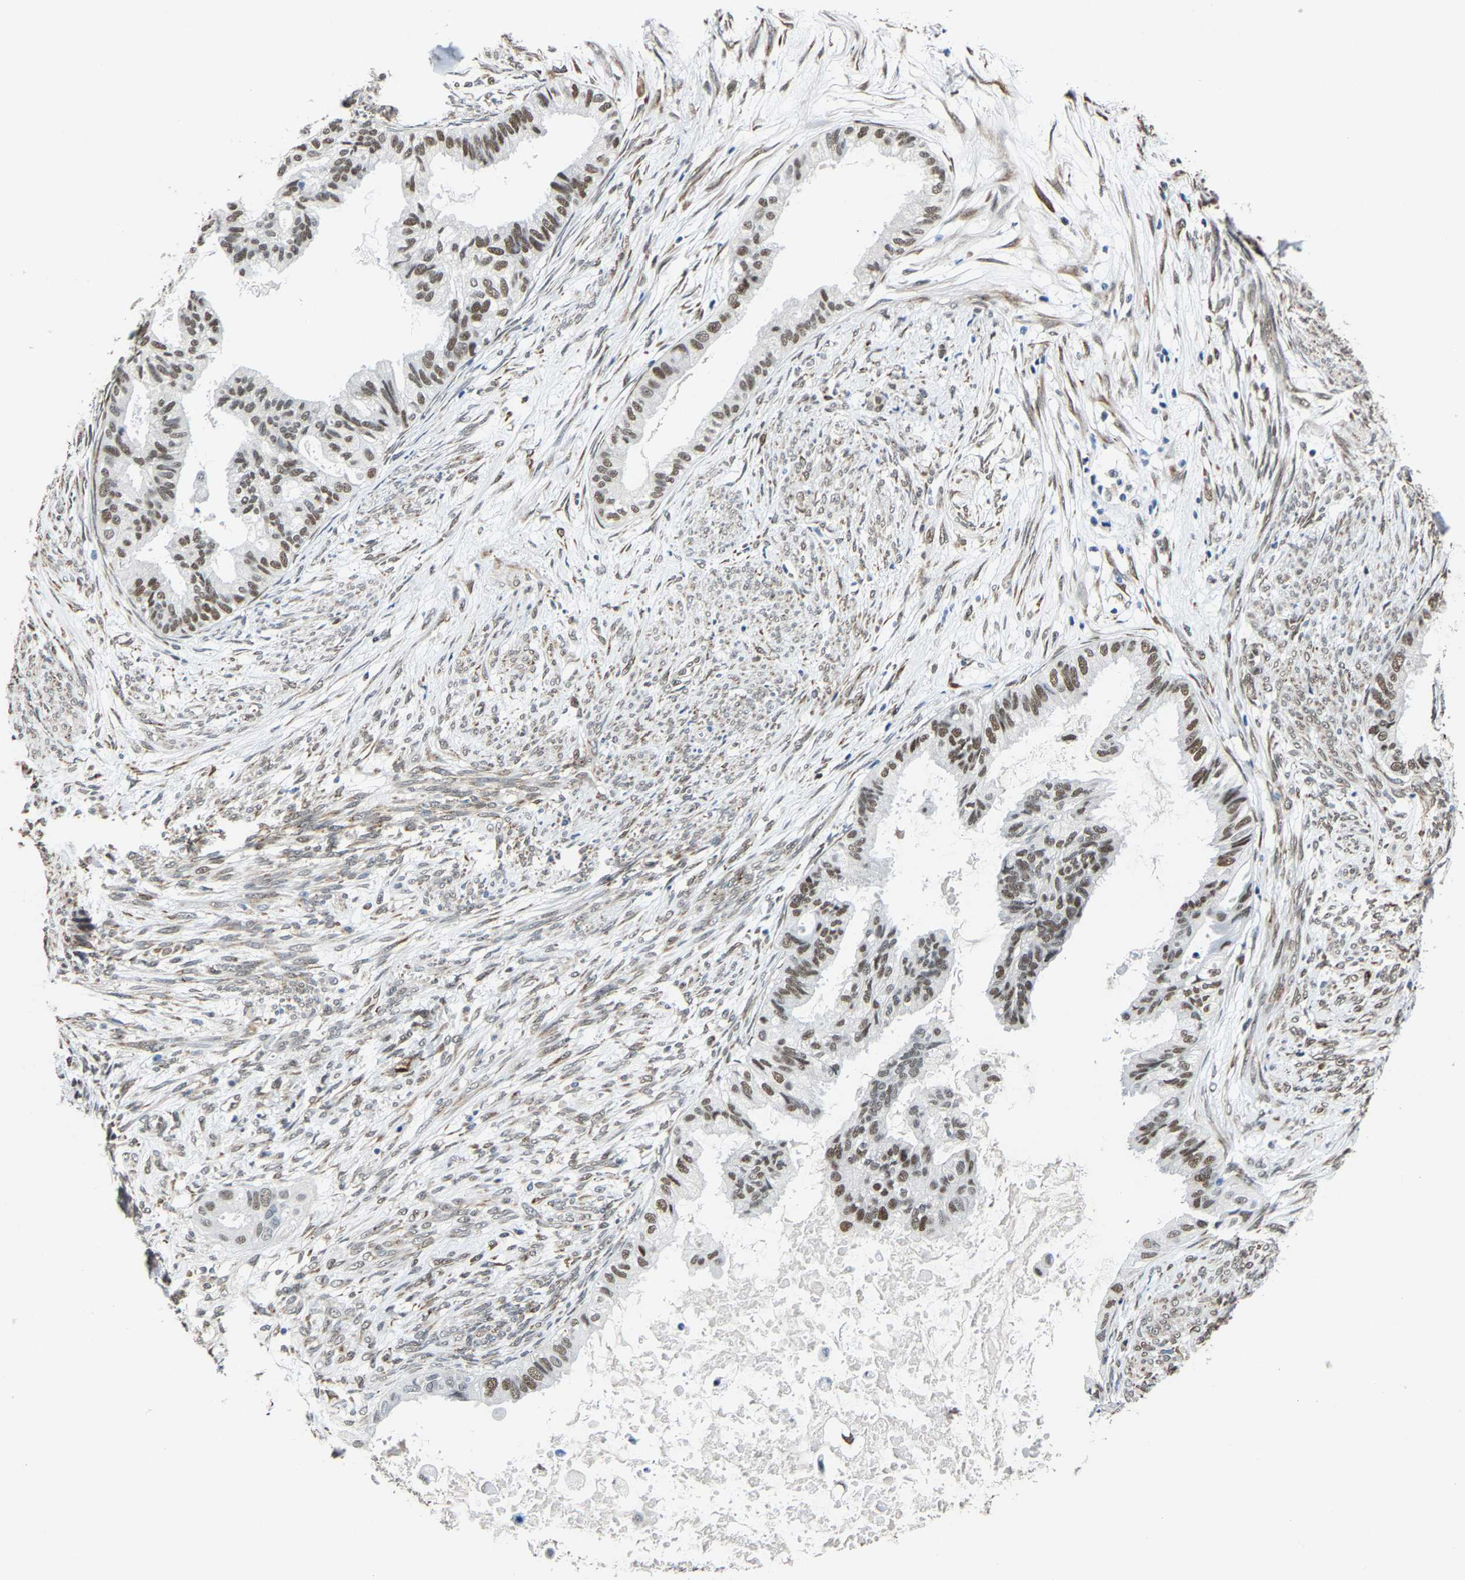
{"staining": {"intensity": "moderate", "quantity": ">75%", "location": "nuclear"}, "tissue": "cervical cancer", "cell_type": "Tumor cells", "image_type": "cancer", "snomed": [{"axis": "morphology", "description": "Normal tissue, NOS"}, {"axis": "morphology", "description": "Adenocarcinoma, NOS"}, {"axis": "topography", "description": "Cervix"}, {"axis": "topography", "description": "Endometrium"}], "caption": "Moderate nuclear protein staining is appreciated in approximately >75% of tumor cells in cervical cancer. The protein of interest is stained brown, and the nuclei are stained in blue (DAB IHC with brightfield microscopy, high magnification).", "gene": "METTL1", "patient": {"sex": "female", "age": 86}}